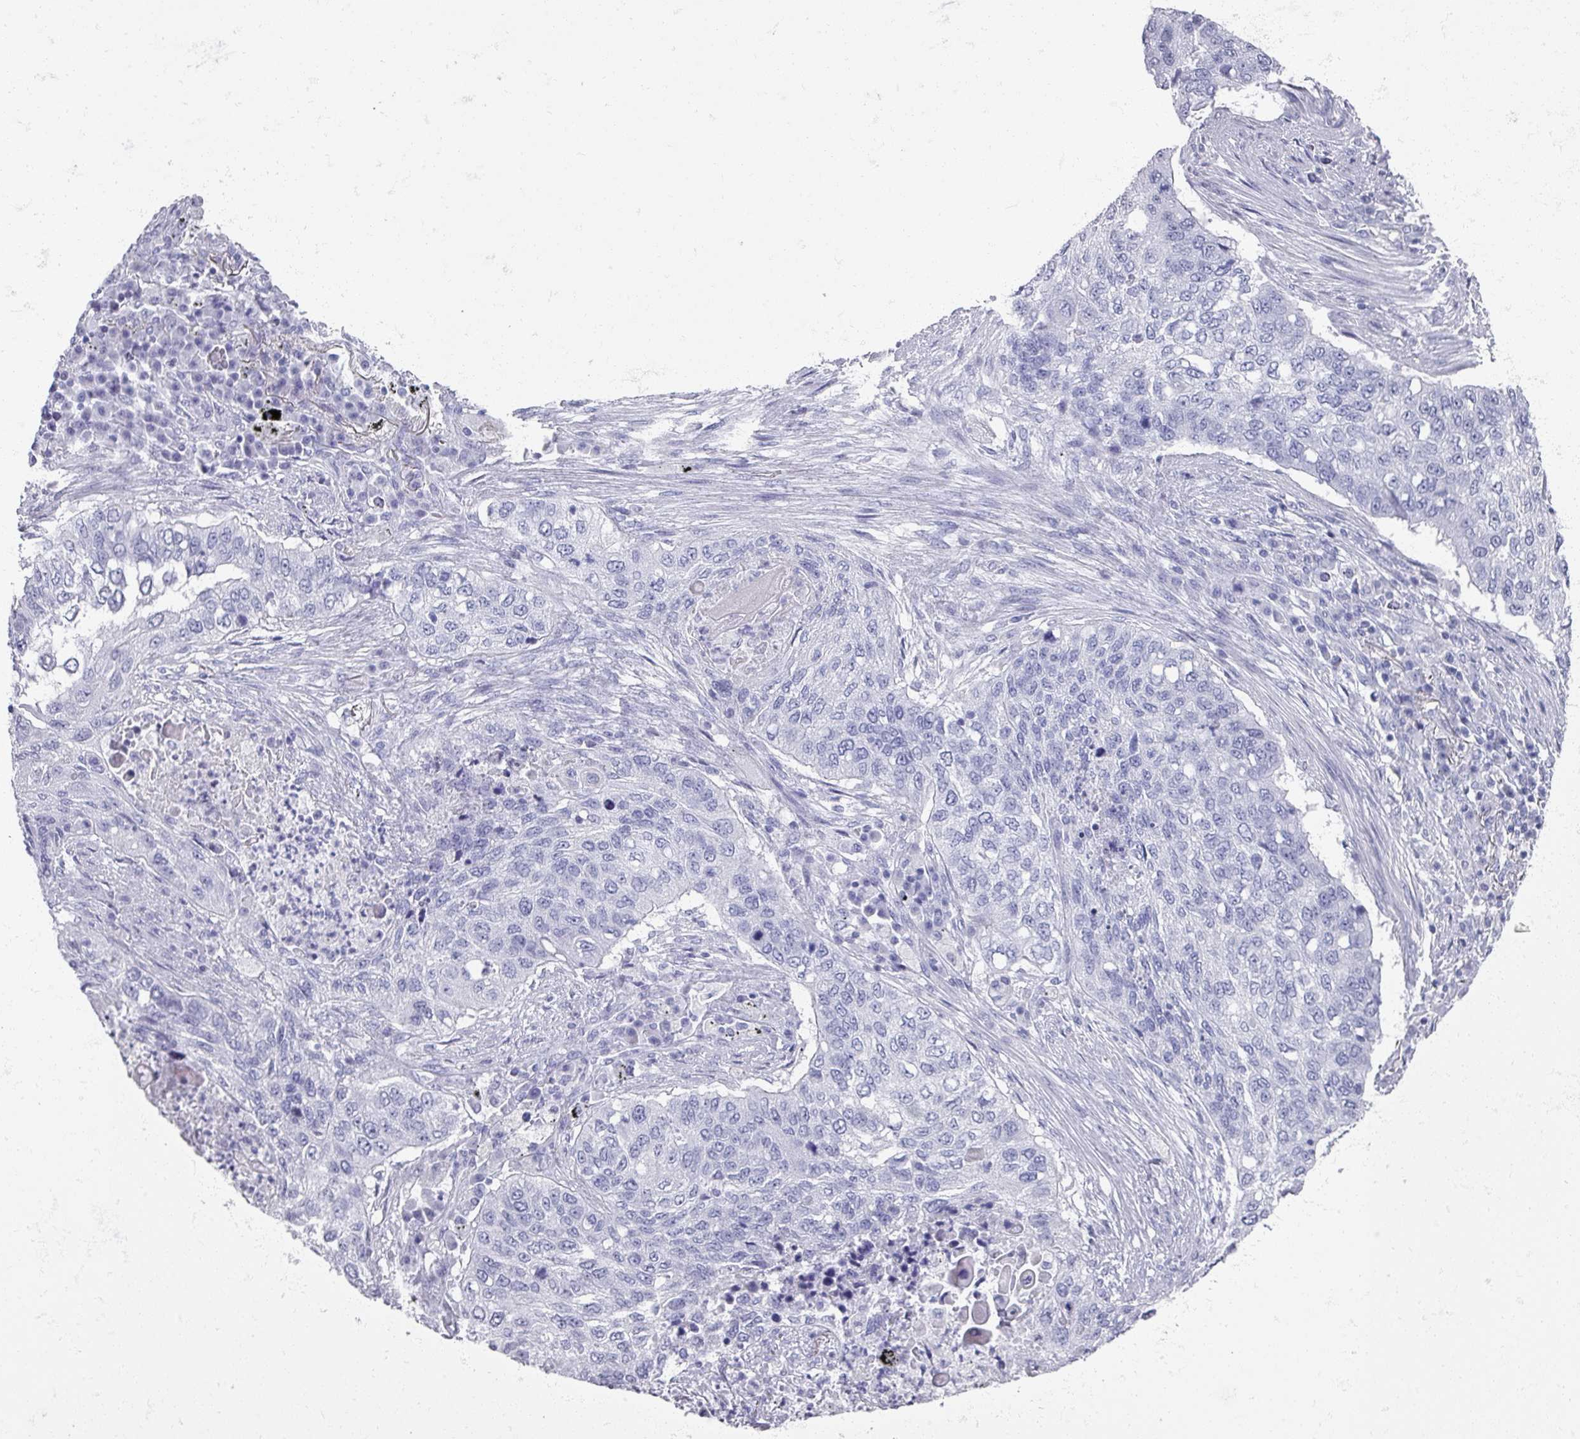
{"staining": {"intensity": "negative", "quantity": "none", "location": "none"}, "tissue": "lung cancer", "cell_type": "Tumor cells", "image_type": "cancer", "snomed": [{"axis": "morphology", "description": "Squamous cell carcinoma, NOS"}, {"axis": "topography", "description": "Lung"}], "caption": "Image shows no significant protein staining in tumor cells of lung squamous cell carcinoma.", "gene": "OMG", "patient": {"sex": "female", "age": 63}}